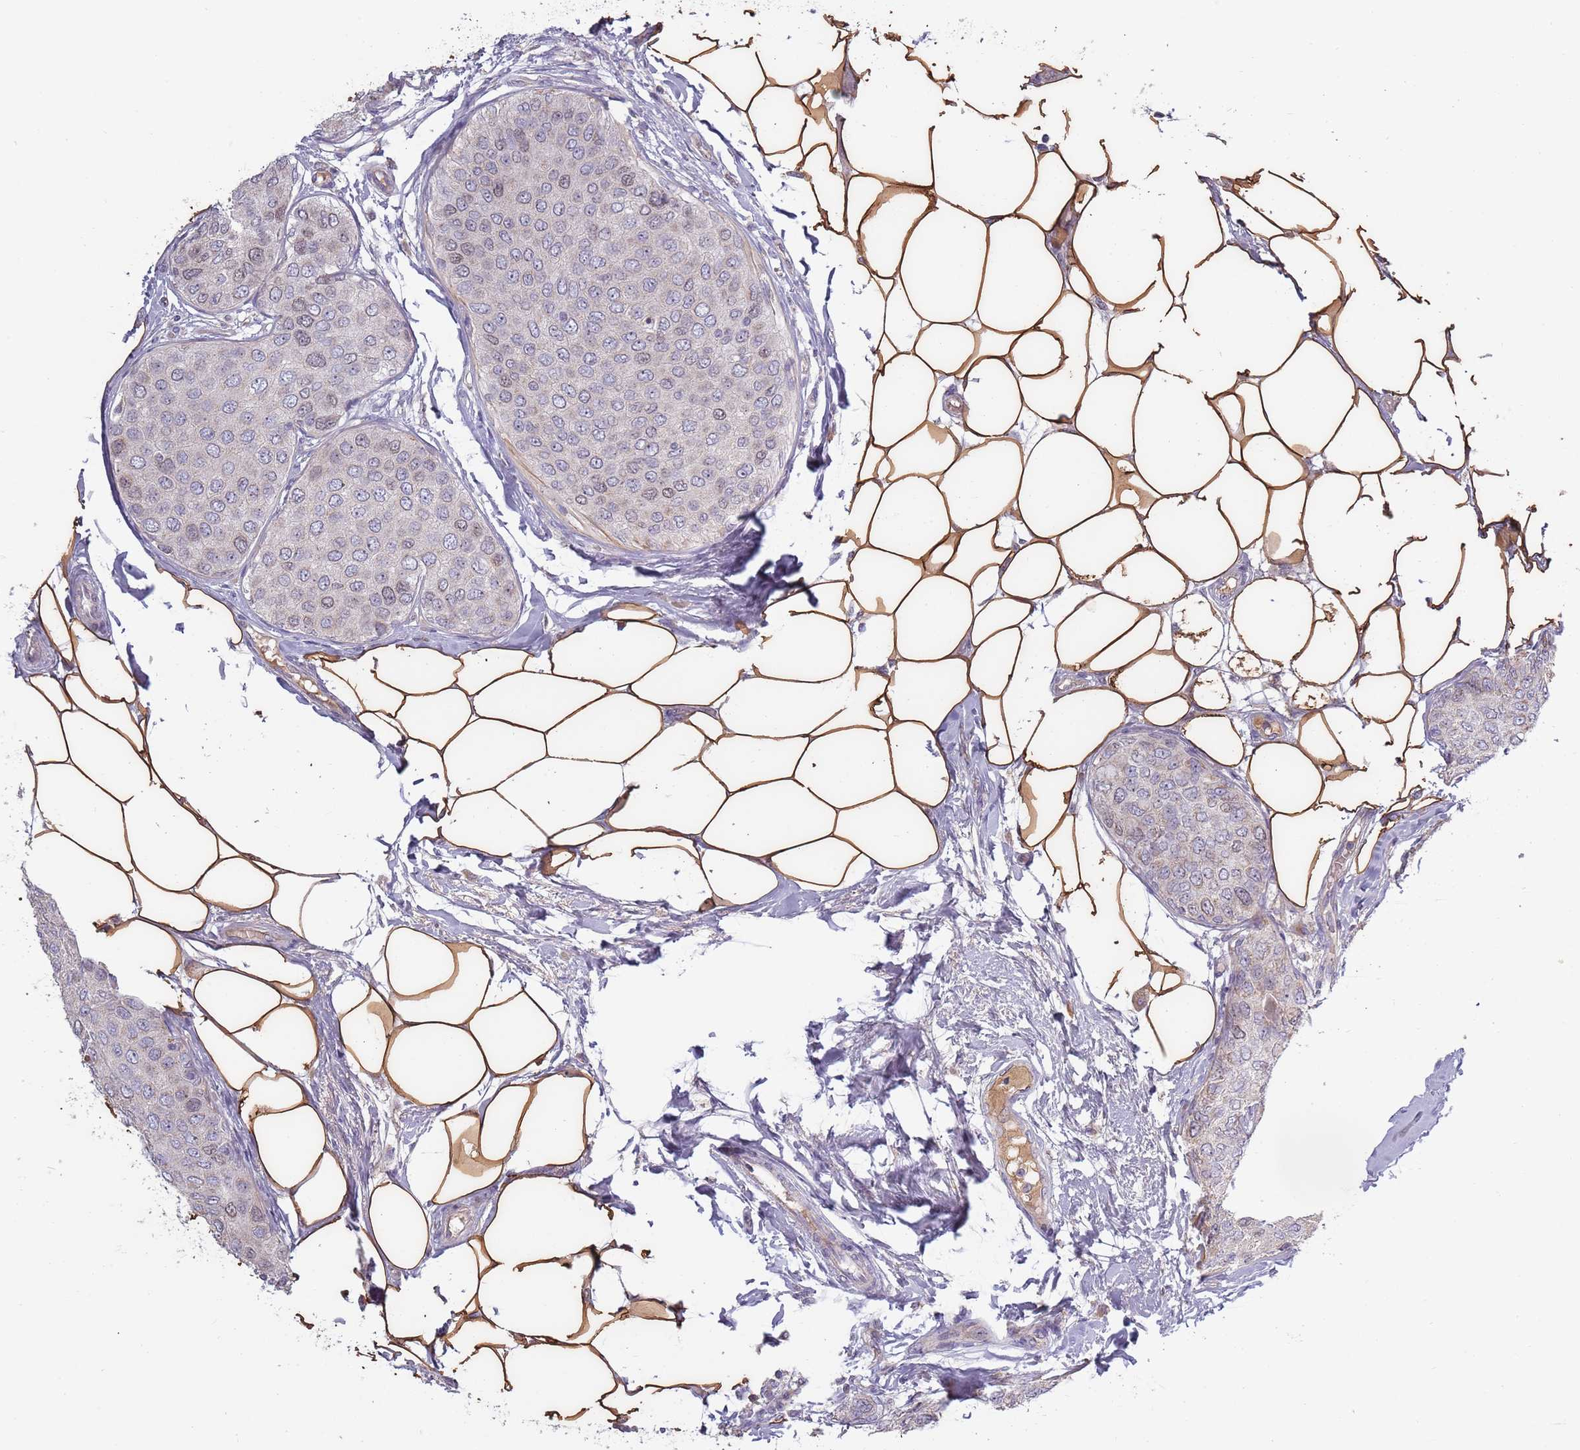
{"staining": {"intensity": "negative", "quantity": "none", "location": "none"}, "tissue": "breast cancer", "cell_type": "Tumor cells", "image_type": "cancer", "snomed": [{"axis": "morphology", "description": "Duct carcinoma"}, {"axis": "topography", "description": "Breast"}], "caption": "Image shows no protein staining in tumor cells of breast cancer tissue.", "gene": "SYS1", "patient": {"sex": "female", "age": 72}}